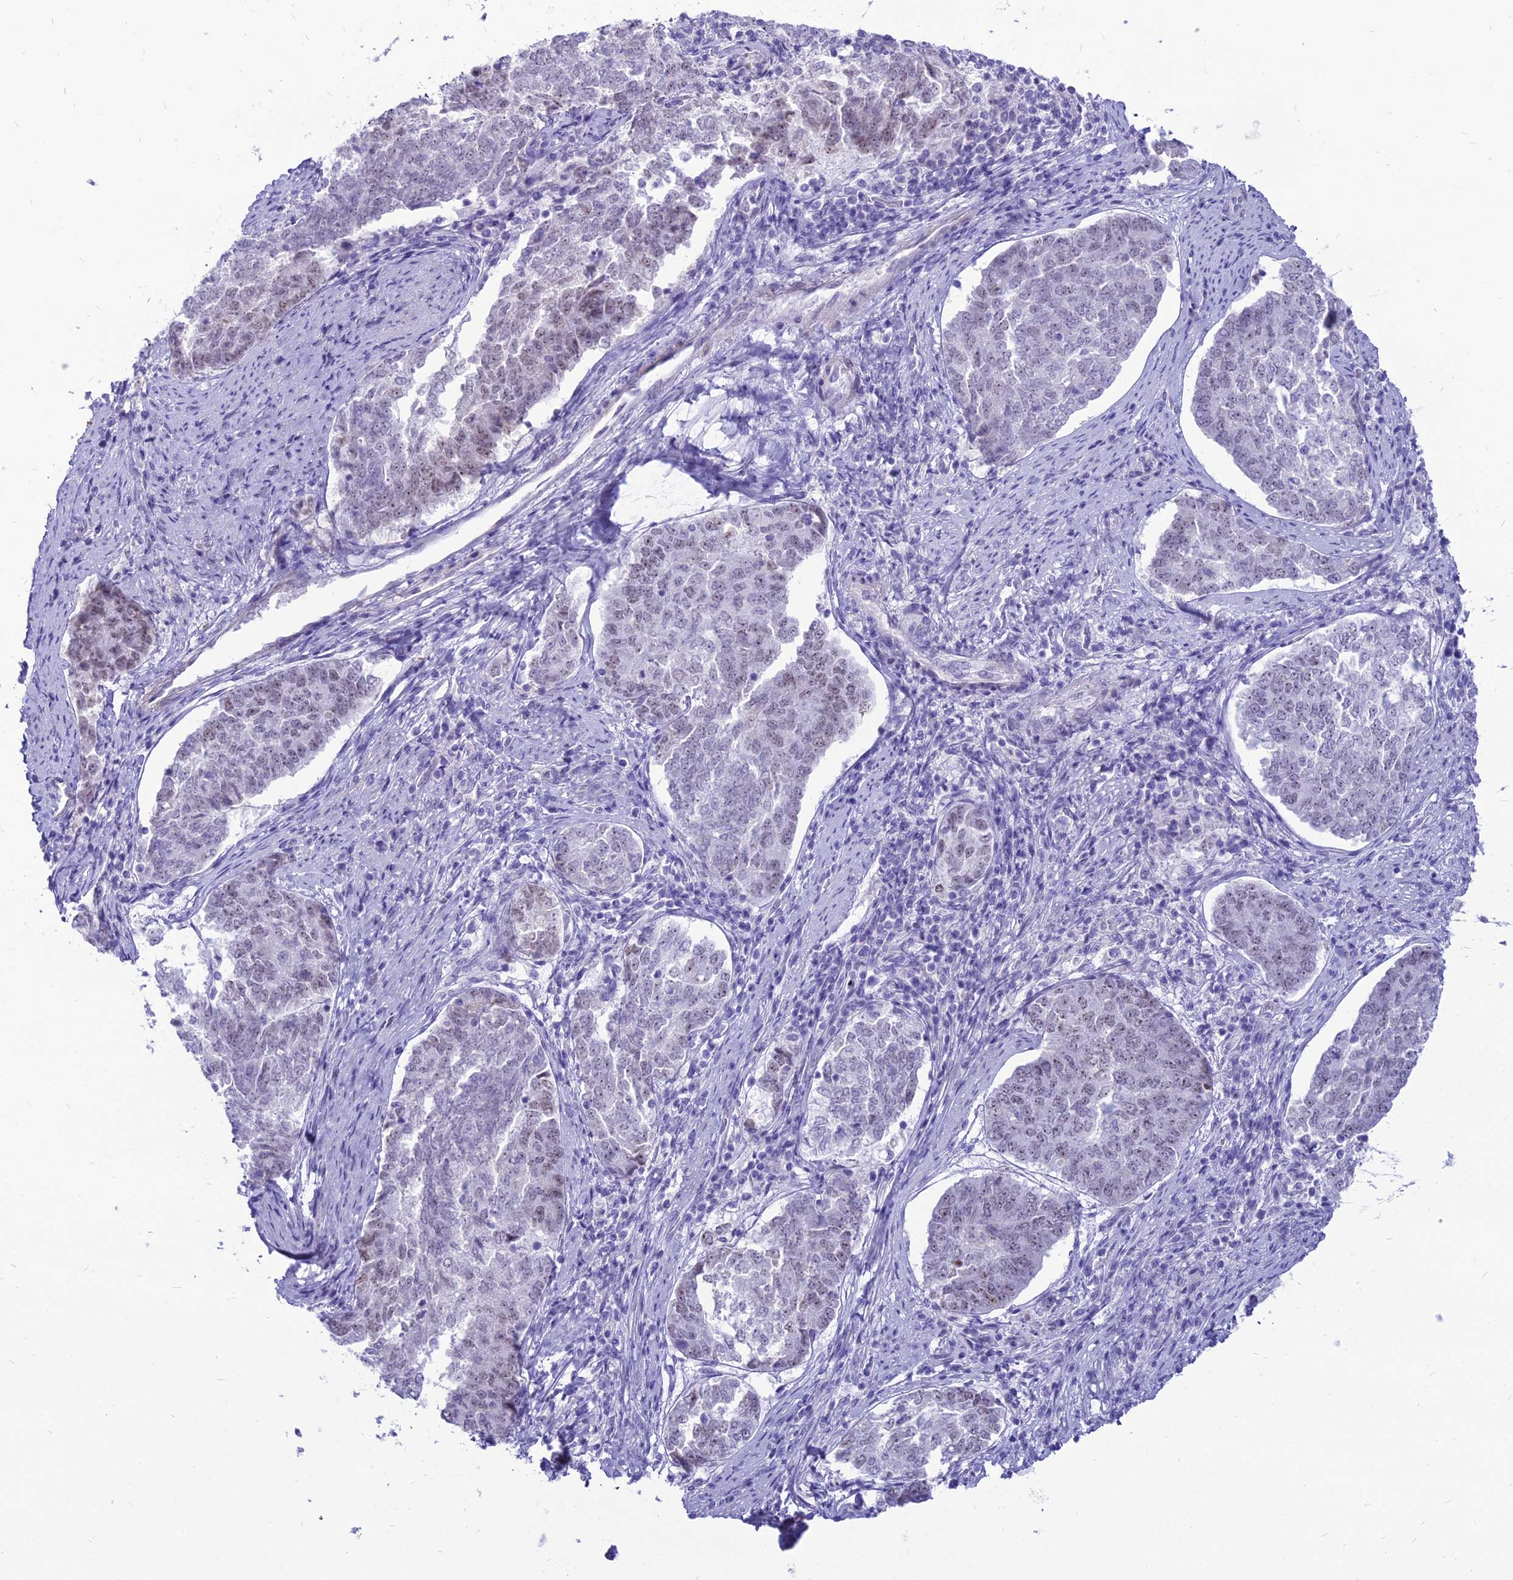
{"staining": {"intensity": "weak", "quantity": "<25%", "location": "nuclear"}, "tissue": "endometrial cancer", "cell_type": "Tumor cells", "image_type": "cancer", "snomed": [{"axis": "morphology", "description": "Adenocarcinoma, NOS"}, {"axis": "topography", "description": "Endometrium"}], "caption": "The photomicrograph exhibits no staining of tumor cells in endometrial cancer (adenocarcinoma).", "gene": "DHX40", "patient": {"sex": "female", "age": 80}}